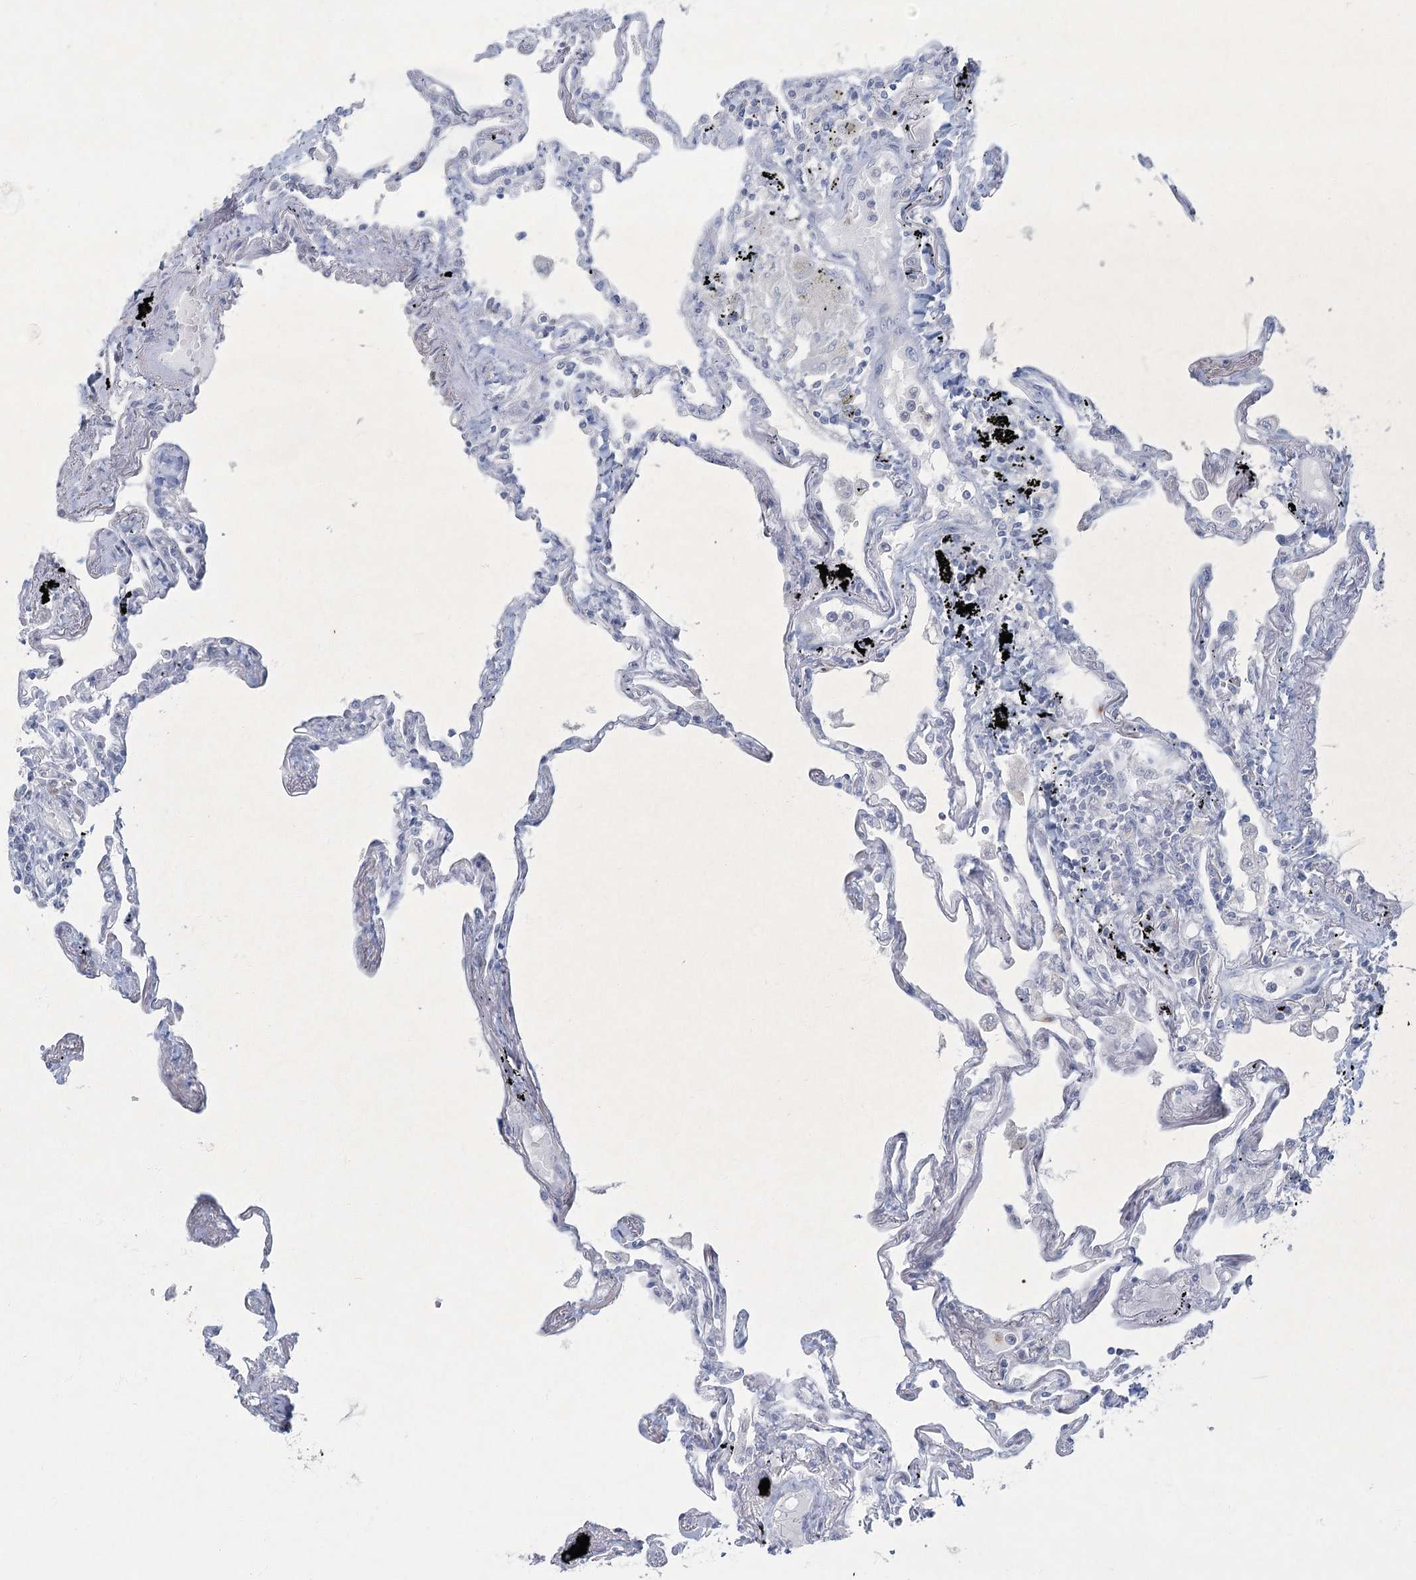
{"staining": {"intensity": "negative", "quantity": "none", "location": "none"}, "tissue": "lung", "cell_type": "Alveolar cells", "image_type": "normal", "snomed": [{"axis": "morphology", "description": "Normal tissue, NOS"}, {"axis": "topography", "description": "Lung"}], "caption": "The image reveals no staining of alveolar cells in benign lung. (Stains: DAB (3,3'-diaminobenzidine) IHC with hematoxylin counter stain, Microscopy: brightfield microscopy at high magnification).", "gene": "FAM110C", "patient": {"sex": "female", "age": 67}}